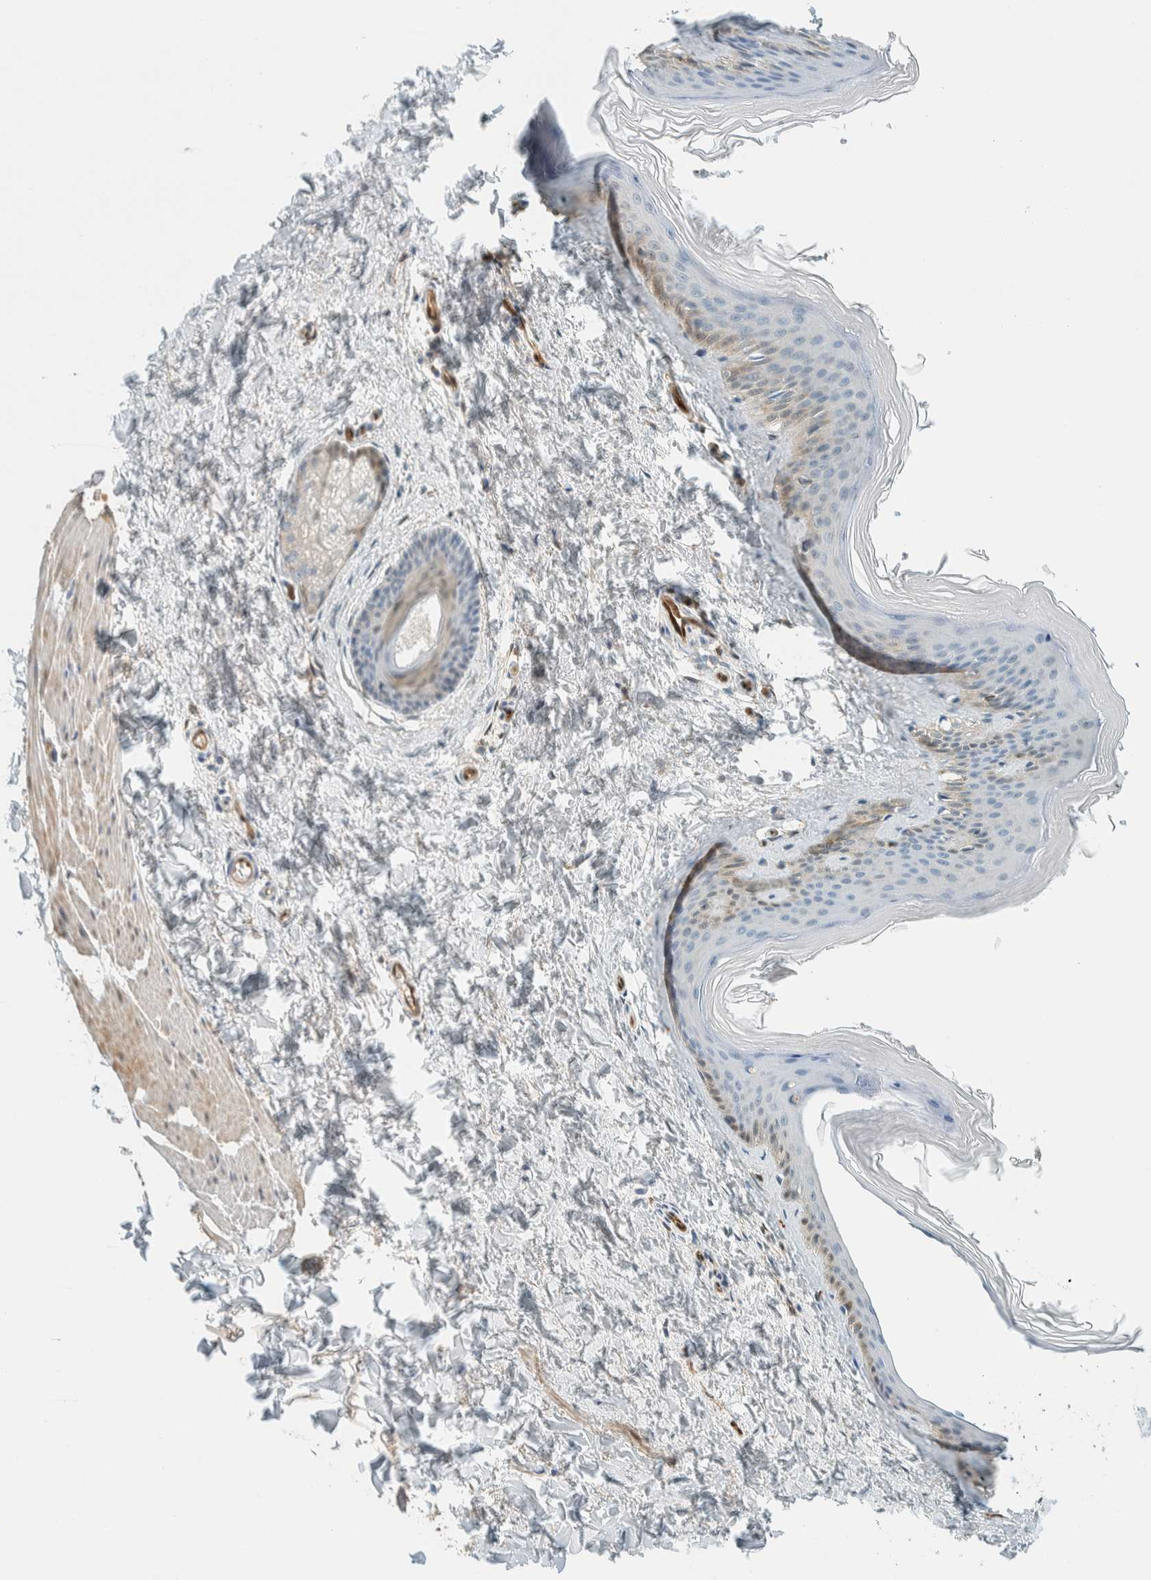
{"staining": {"intensity": "weak", "quantity": "25%-75%", "location": "cytoplasmic/membranous"}, "tissue": "skin", "cell_type": "Fibroblasts", "image_type": "normal", "snomed": [{"axis": "morphology", "description": "Normal tissue, NOS"}, {"axis": "topography", "description": "Skin"}], "caption": "Weak cytoplasmic/membranous positivity is identified in approximately 25%-75% of fibroblasts in unremarkable skin.", "gene": "NXN", "patient": {"sex": "female", "age": 27}}